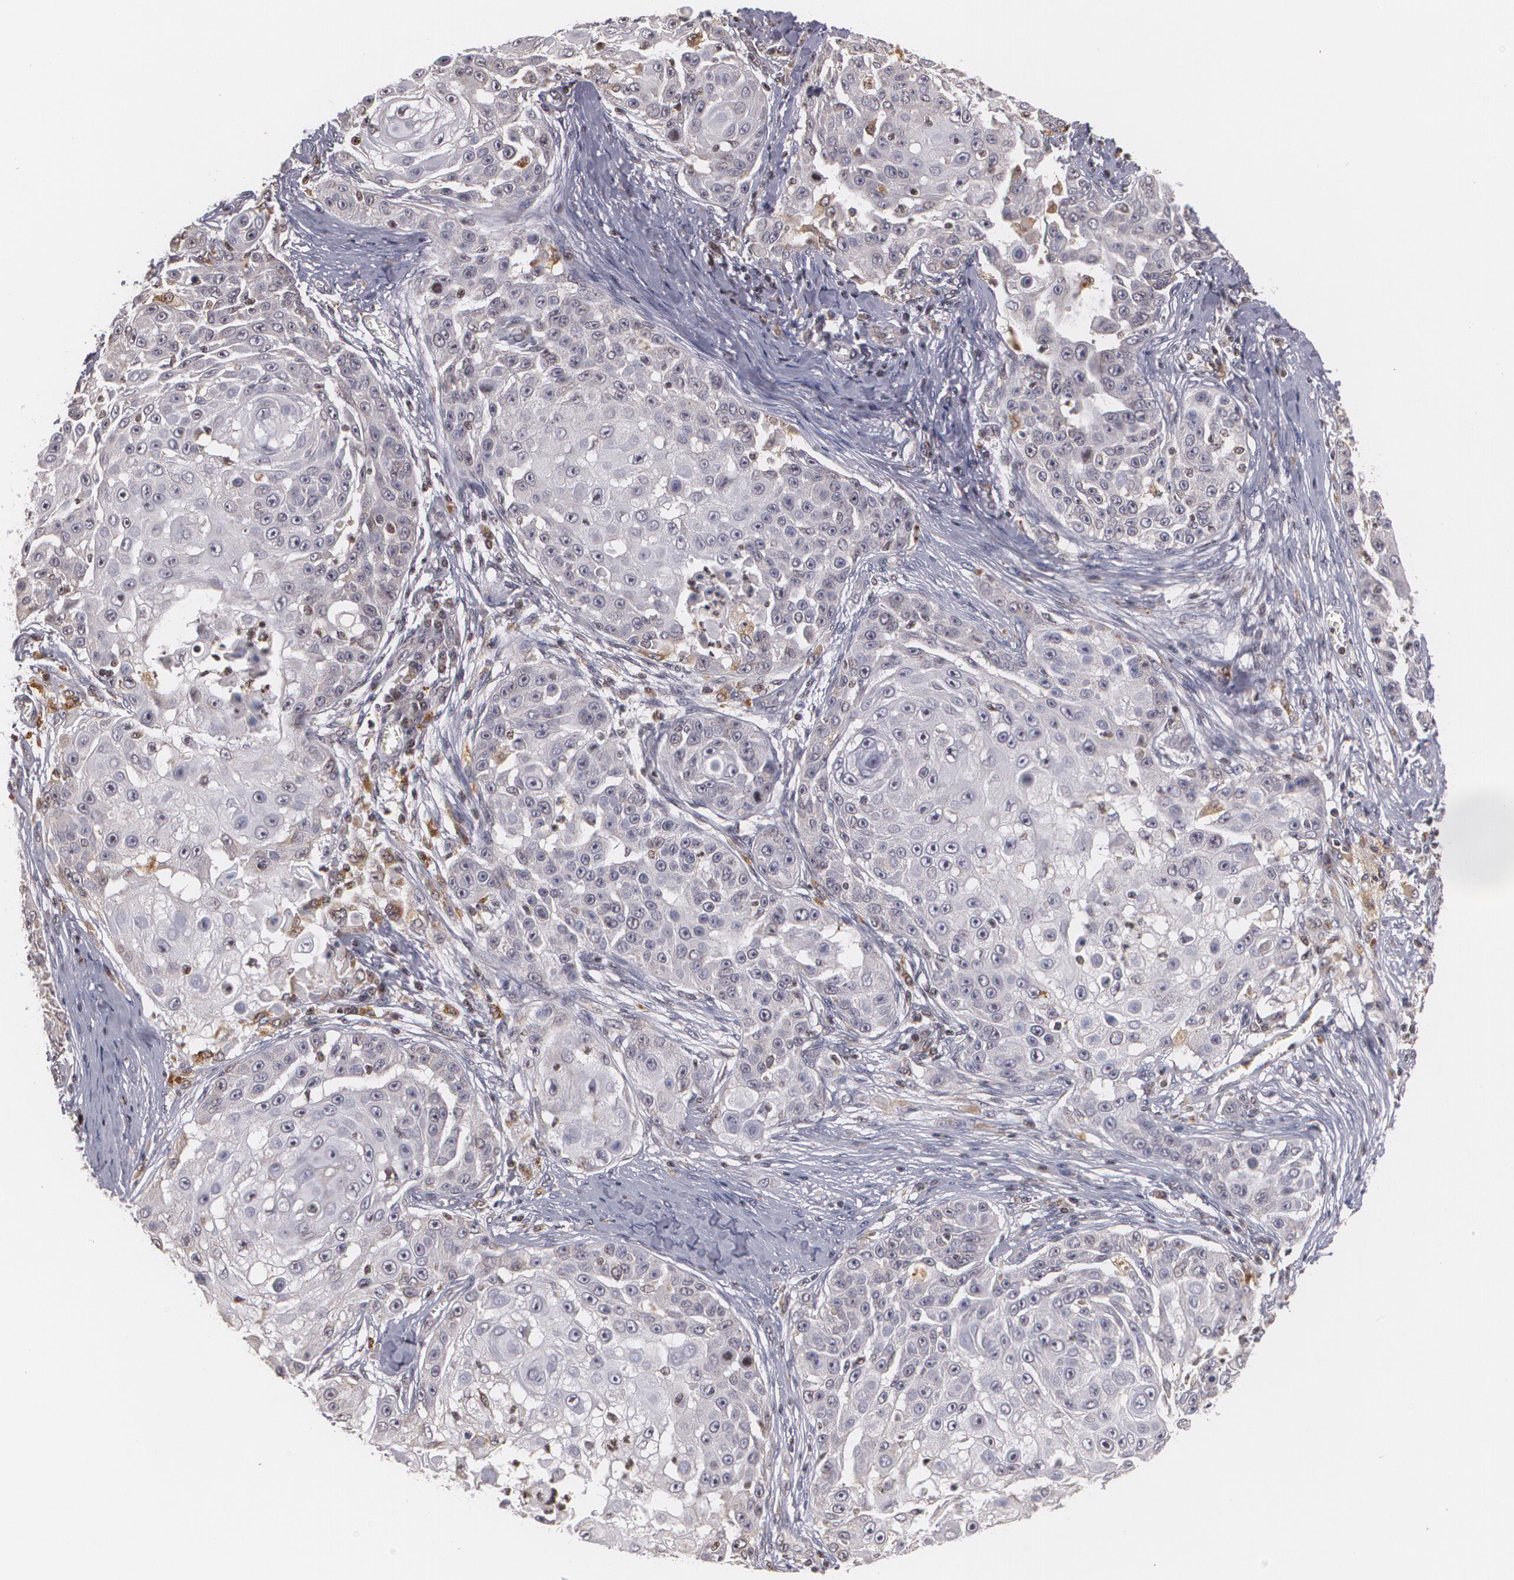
{"staining": {"intensity": "weak", "quantity": "<25%", "location": "cytoplasmic/membranous"}, "tissue": "skin cancer", "cell_type": "Tumor cells", "image_type": "cancer", "snomed": [{"axis": "morphology", "description": "Squamous cell carcinoma, NOS"}, {"axis": "topography", "description": "Skin"}], "caption": "Tumor cells are negative for protein expression in human skin squamous cell carcinoma. The staining is performed using DAB (3,3'-diaminobenzidine) brown chromogen with nuclei counter-stained in using hematoxylin.", "gene": "VAV3", "patient": {"sex": "female", "age": 57}}